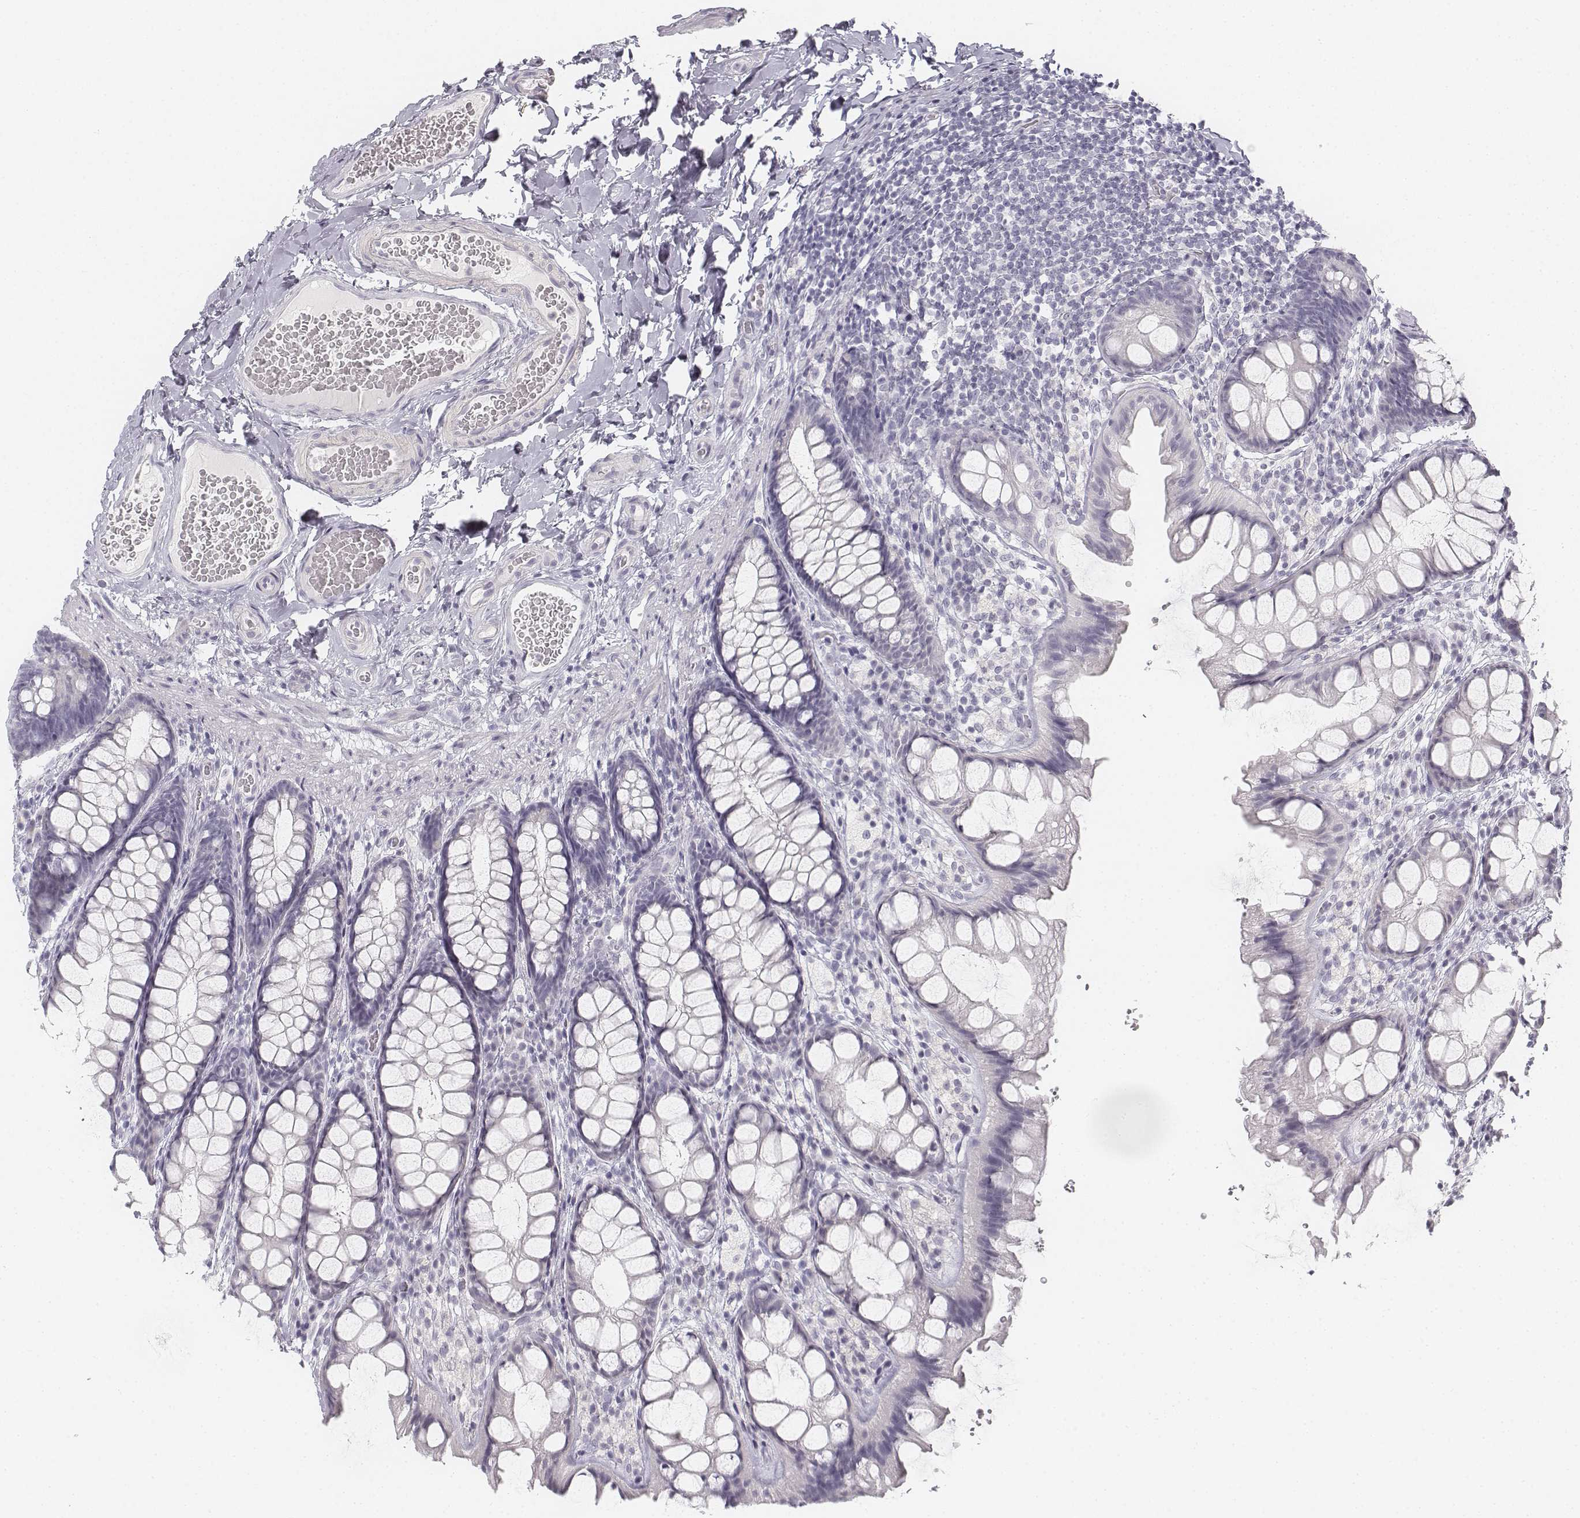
{"staining": {"intensity": "negative", "quantity": "none", "location": "none"}, "tissue": "colon", "cell_type": "Endothelial cells", "image_type": "normal", "snomed": [{"axis": "morphology", "description": "Normal tissue, NOS"}, {"axis": "topography", "description": "Colon"}], "caption": "IHC of unremarkable colon demonstrates no positivity in endothelial cells. (Brightfield microscopy of DAB IHC at high magnification).", "gene": "KRT25", "patient": {"sex": "male", "age": 47}}